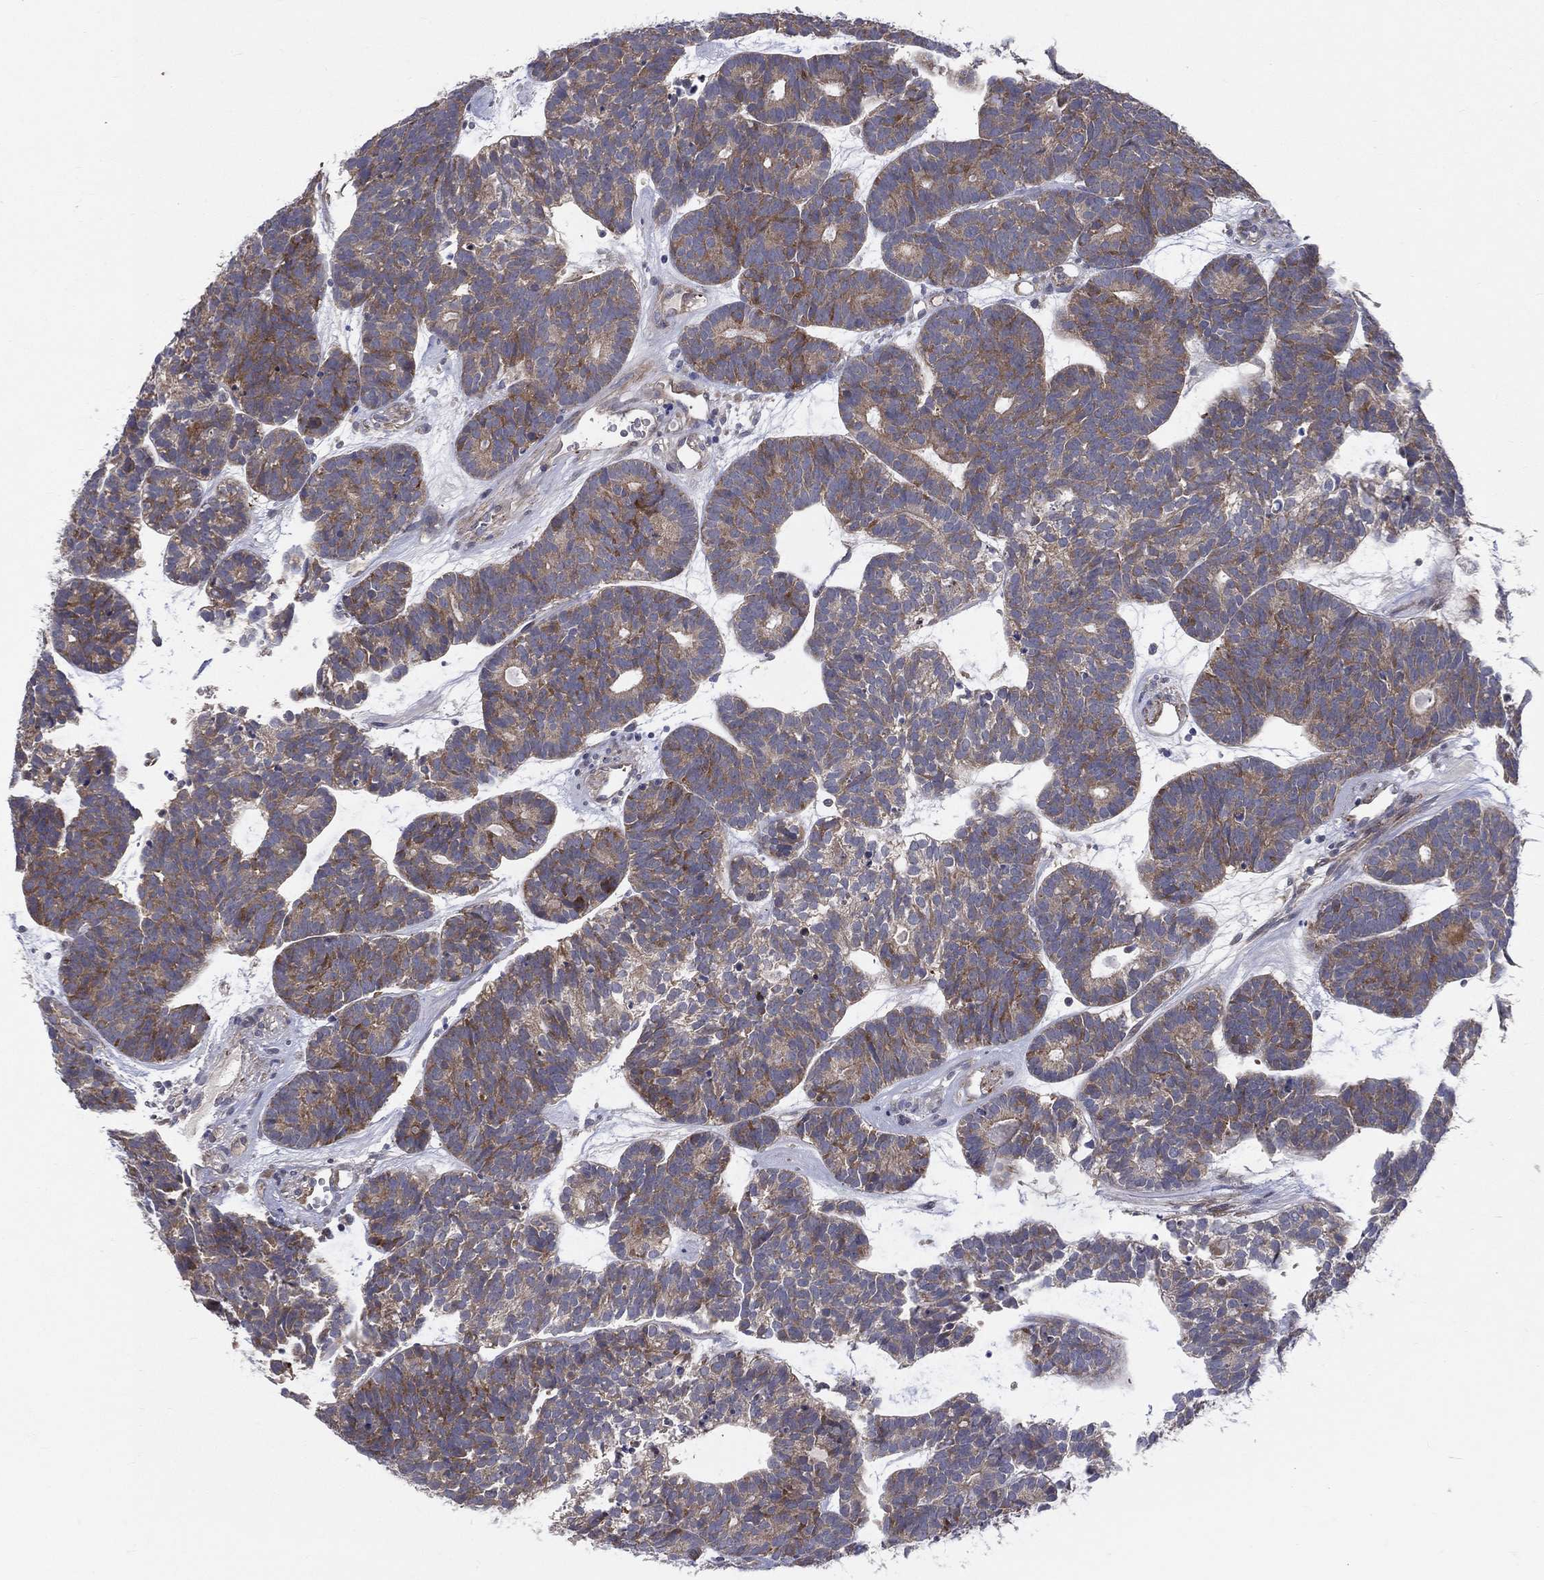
{"staining": {"intensity": "moderate", "quantity": "25%-75%", "location": "cytoplasmic/membranous"}, "tissue": "head and neck cancer", "cell_type": "Tumor cells", "image_type": "cancer", "snomed": [{"axis": "morphology", "description": "Adenocarcinoma, NOS"}, {"axis": "topography", "description": "Head-Neck"}], "caption": "DAB (3,3'-diaminobenzidine) immunohistochemical staining of human adenocarcinoma (head and neck) reveals moderate cytoplasmic/membranous protein staining in about 25%-75% of tumor cells.", "gene": "POMZP3", "patient": {"sex": "female", "age": 81}}